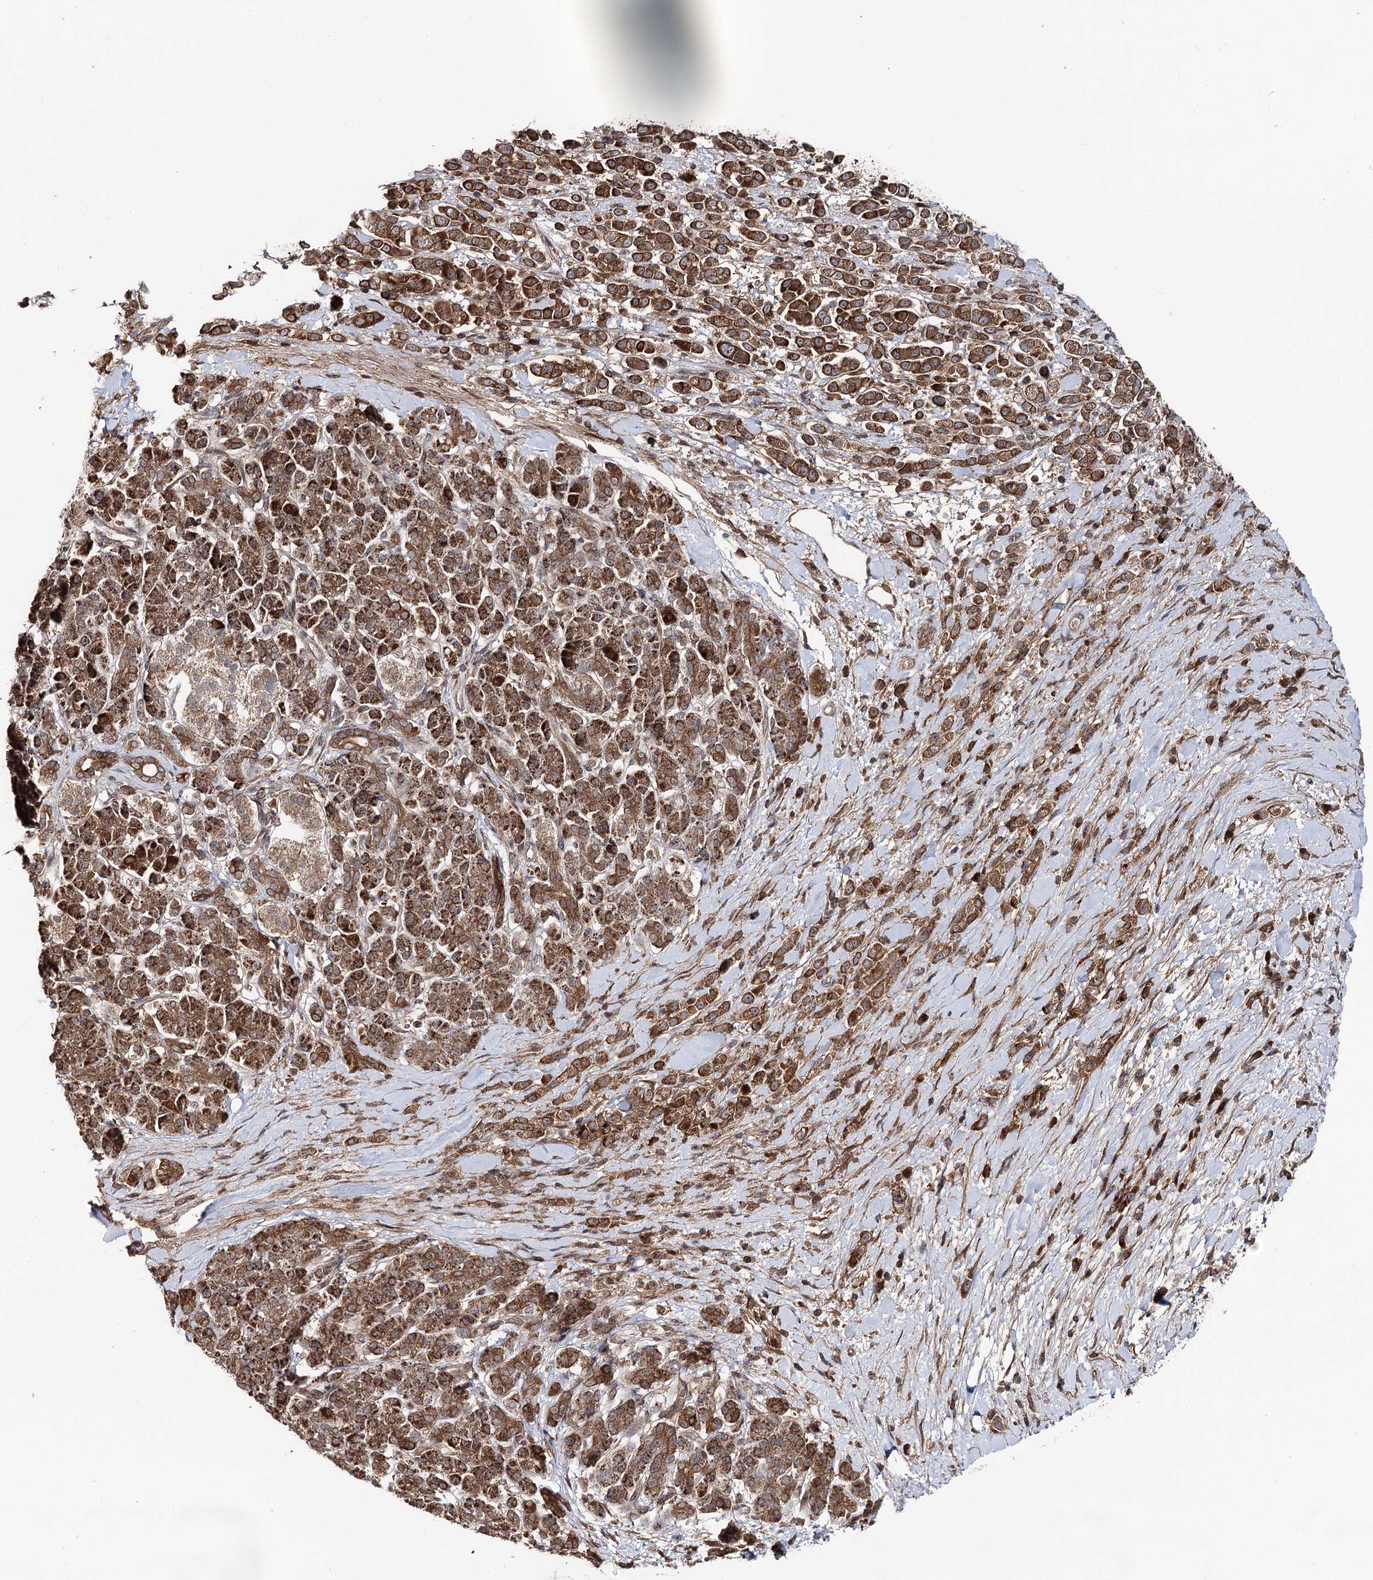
{"staining": {"intensity": "strong", "quantity": ">75%", "location": "cytoplasmic/membranous"}, "tissue": "pancreatic cancer", "cell_type": "Tumor cells", "image_type": "cancer", "snomed": [{"axis": "morphology", "description": "Normal tissue, NOS"}, {"axis": "morphology", "description": "Adenocarcinoma, NOS"}, {"axis": "topography", "description": "Pancreas"}], "caption": "Adenocarcinoma (pancreatic) was stained to show a protein in brown. There is high levels of strong cytoplasmic/membranous positivity in approximately >75% of tumor cells.", "gene": "MSANTD2", "patient": {"sex": "female", "age": 64}}